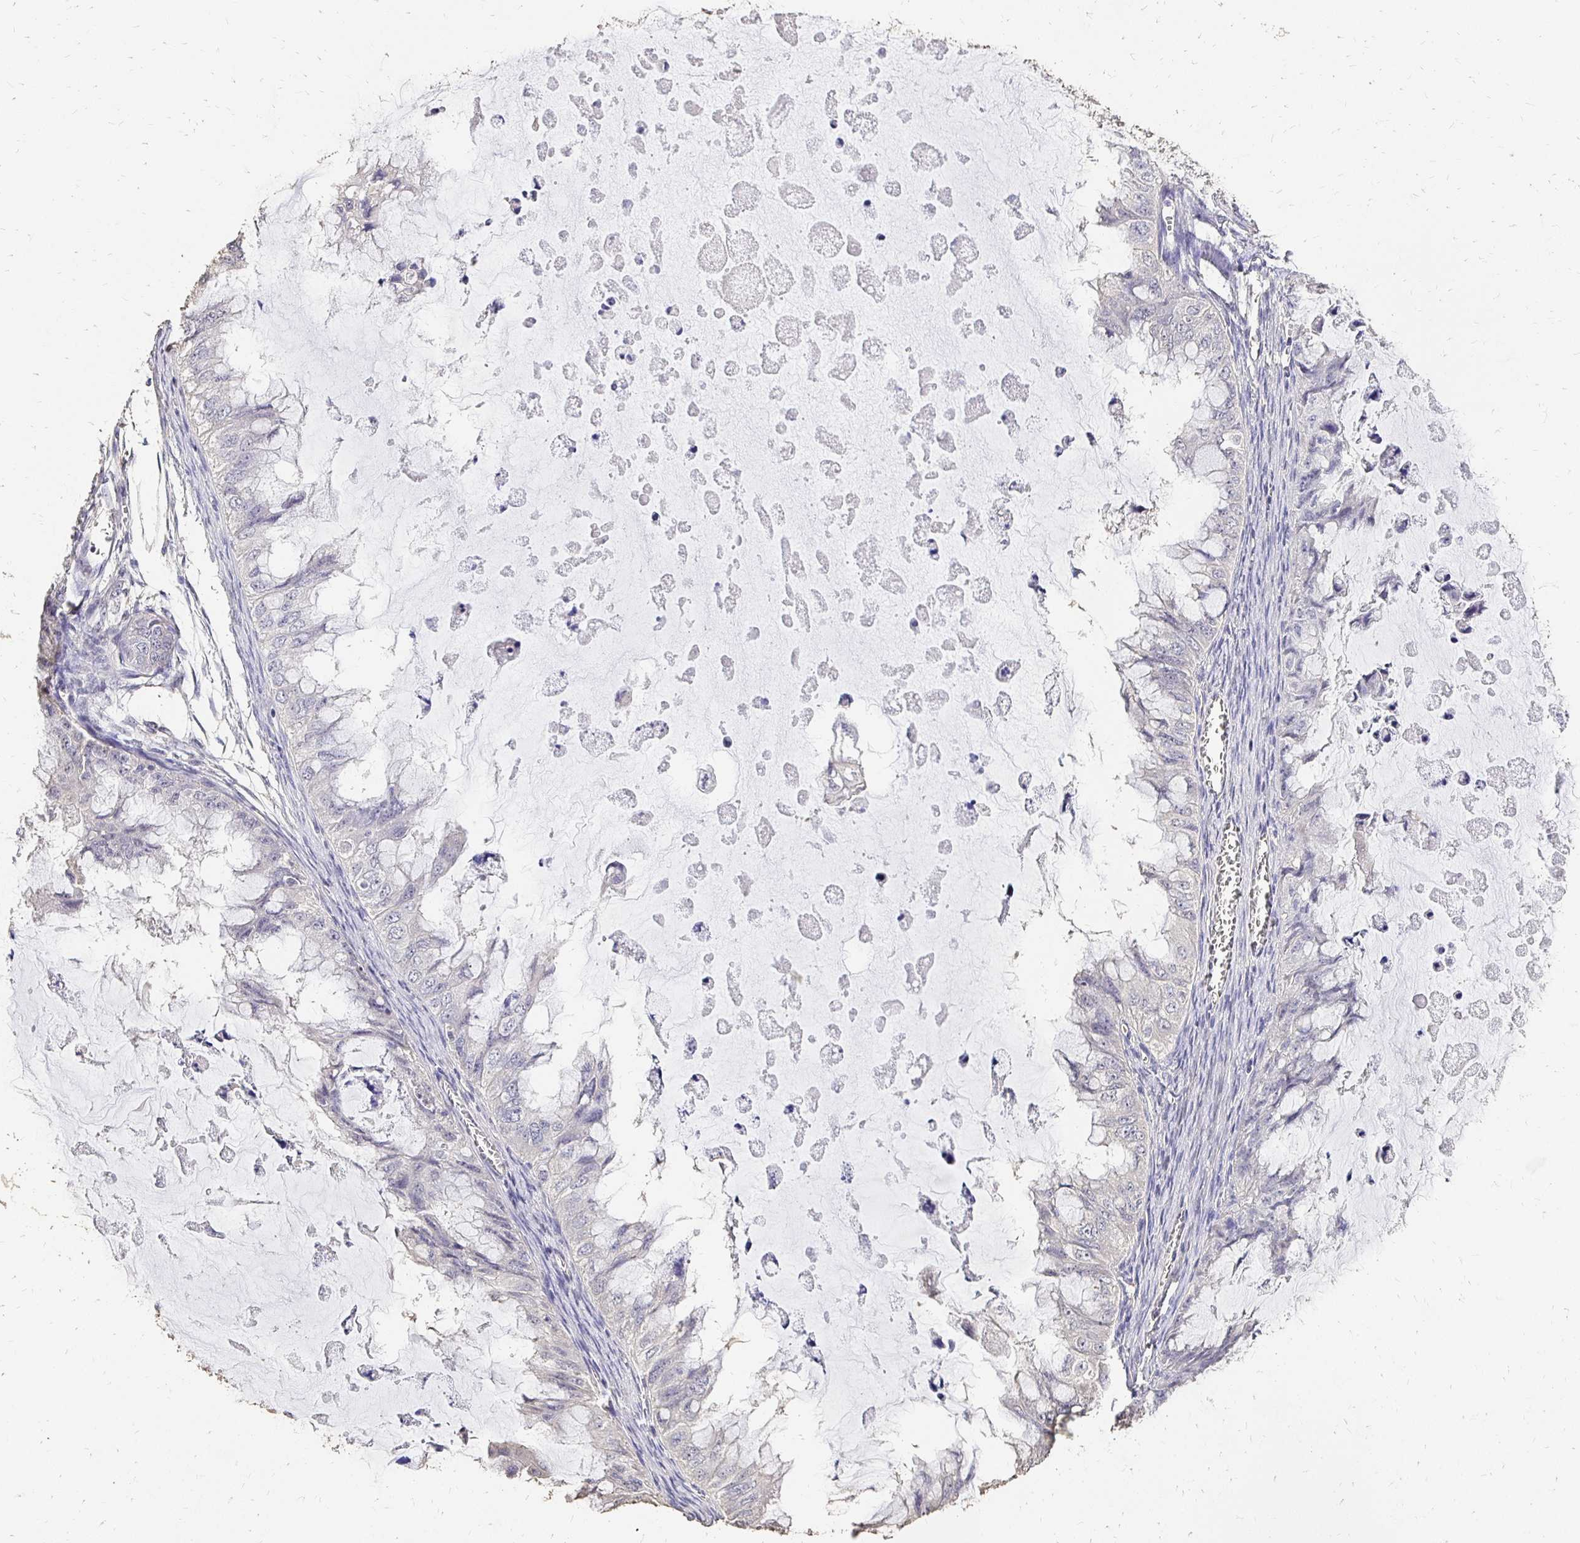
{"staining": {"intensity": "negative", "quantity": "none", "location": "none"}, "tissue": "ovarian cancer", "cell_type": "Tumor cells", "image_type": "cancer", "snomed": [{"axis": "morphology", "description": "Cystadenocarcinoma, mucinous, NOS"}, {"axis": "topography", "description": "Ovary"}], "caption": "IHC histopathology image of ovarian mucinous cystadenocarcinoma stained for a protein (brown), which shows no positivity in tumor cells.", "gene": "UGT1A6", "patient": {"sex": "female", "age": 72}}